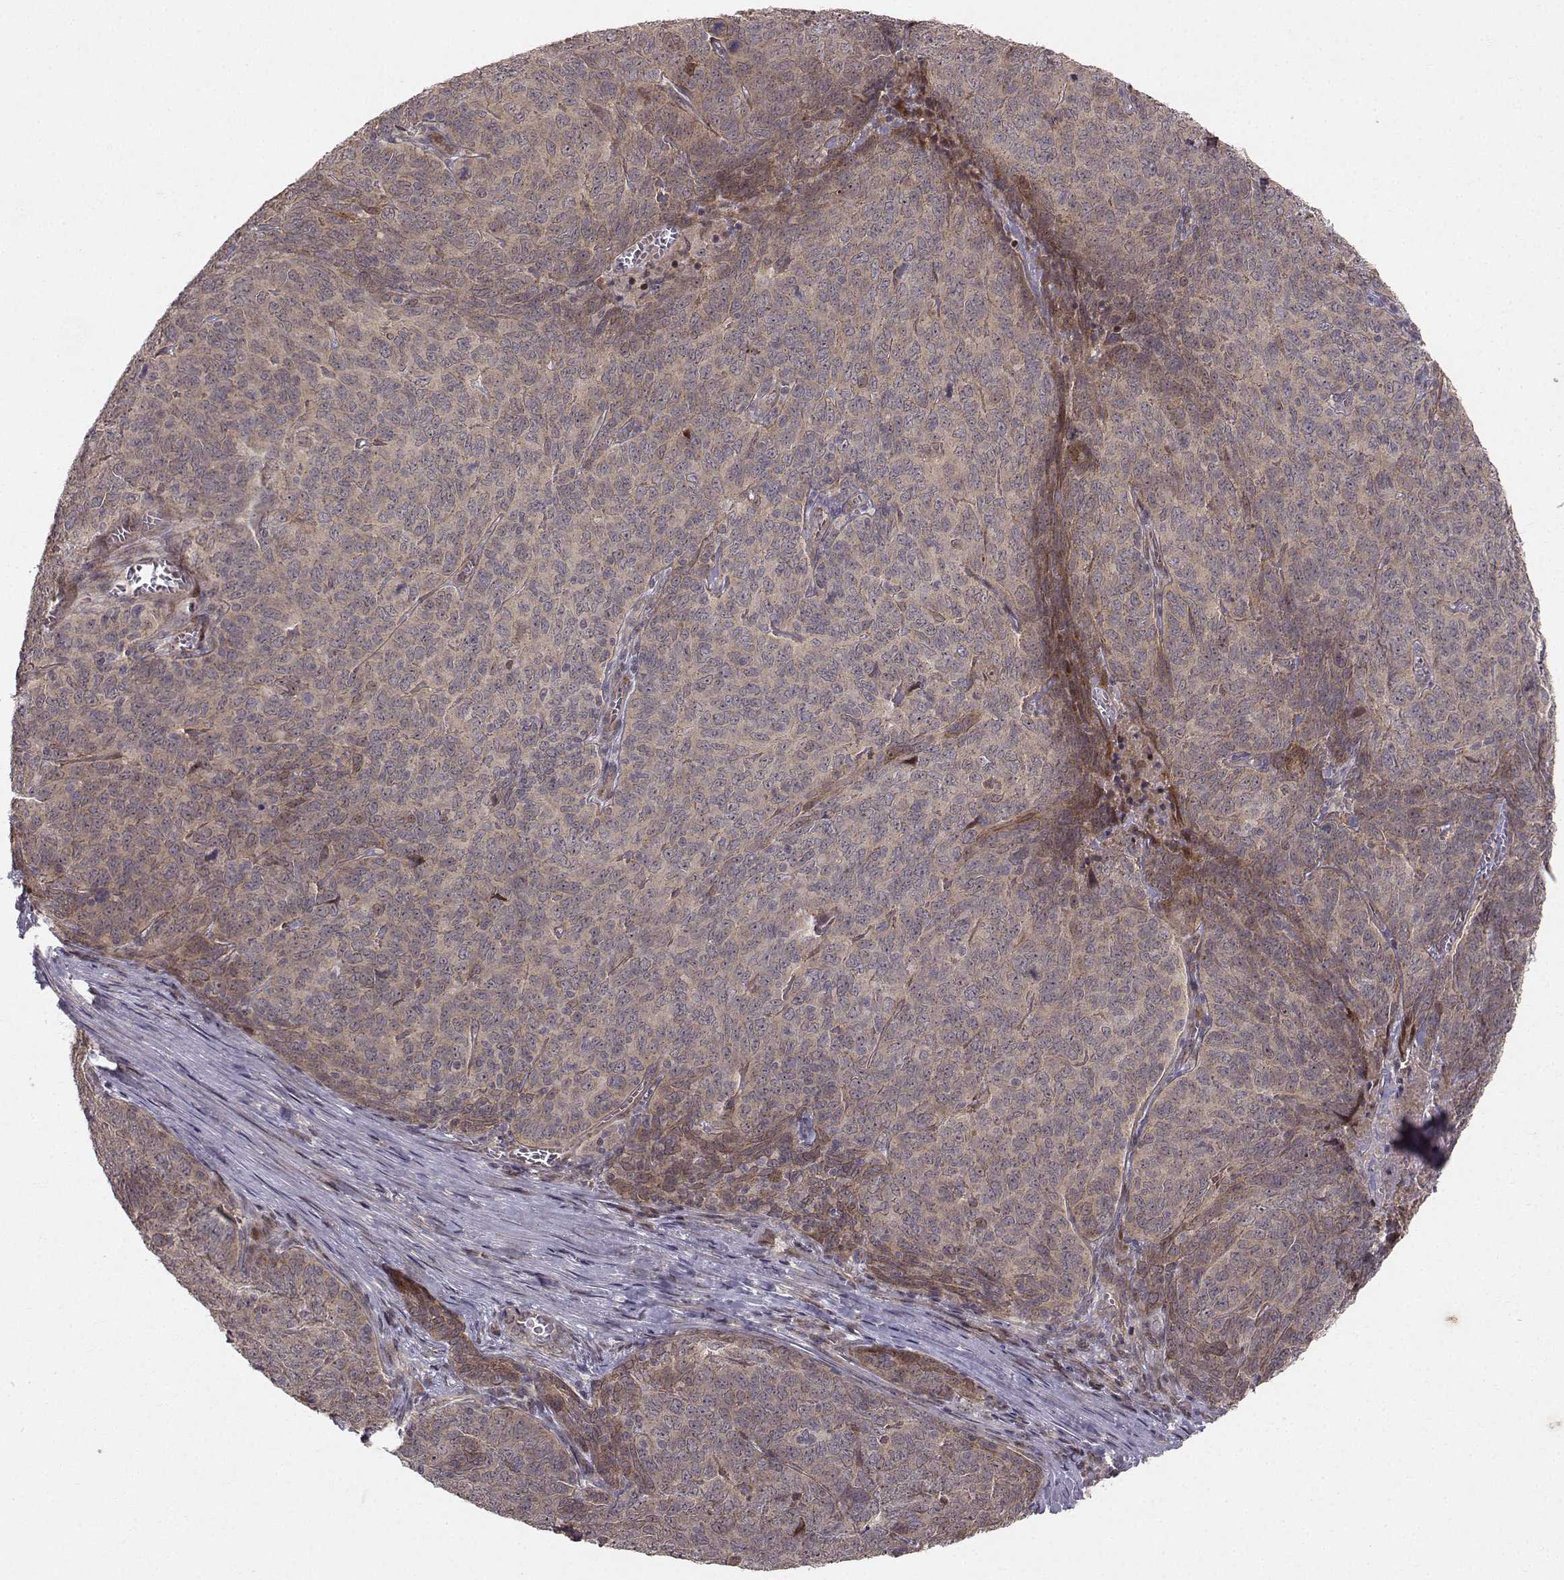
{"staining": {"intensity": "weak", "quantity": "25%-75%", "location": "cytoplasmic/membranous"}, "tissue": "skin cancer", "cell_type": "Tumor cells", "image_type": "cancer", "snomed": [{"axis": "morphology", "description": "Squamous cell carcinoma, NOS"}, {"axis": "topography", "description": "Skin"}, {"axis": "topography", "description": "Anal"}], "caption": "Skin cancer (squamous cell carcinoma) stained with IHC displays weak cytoplasmic/membranous staining in approximately 25%-75% of tumor cells. (IHC, brightfield microscopy, high magnification).", "gene": "APC", "patient": {"sex": "female", "age": 51}}